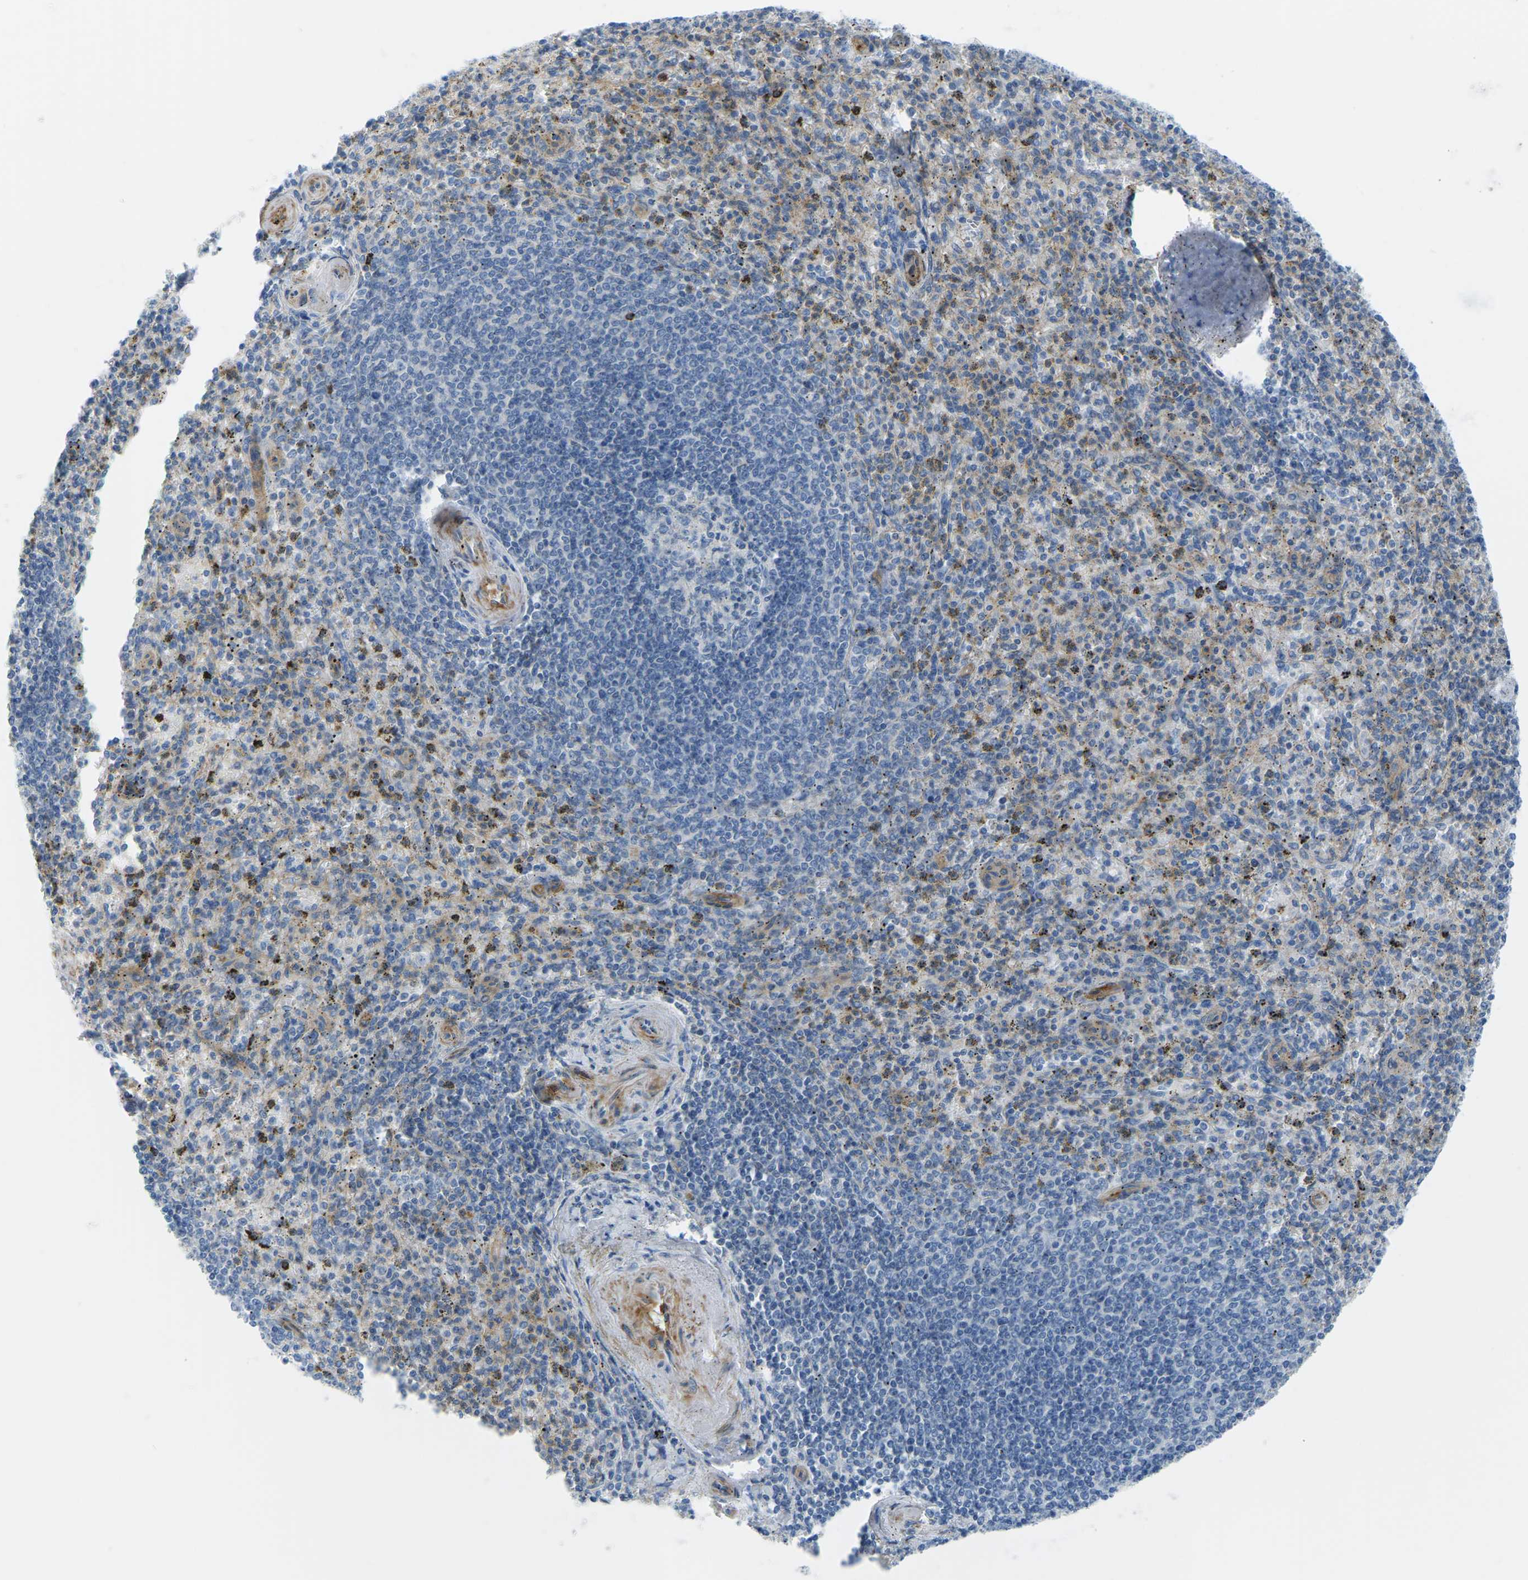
{"staining": {"intensity": "moderate", "quantity": "25%-75%", "location": "cytoplasmic/membranous"}, "tissue": "spleen", "cell_type": "Cells in red pulp", "image_type": "normal", "snomed": [{"axis": "morphology", "description": "Normal tissue, NOS"}, {"axis": "topography", "description": "Spleen"}], "caption": "A brown stain shows moderate cytoplasmic/membranous staining of a protein in cells in red pulp of normal human spleen. Immunohistochemistry (ihc) stains the protein of interest in brown and the nuclei are stained blue.", "gene": "MYL3", "patient": {"sex": "male", "age": 72}}